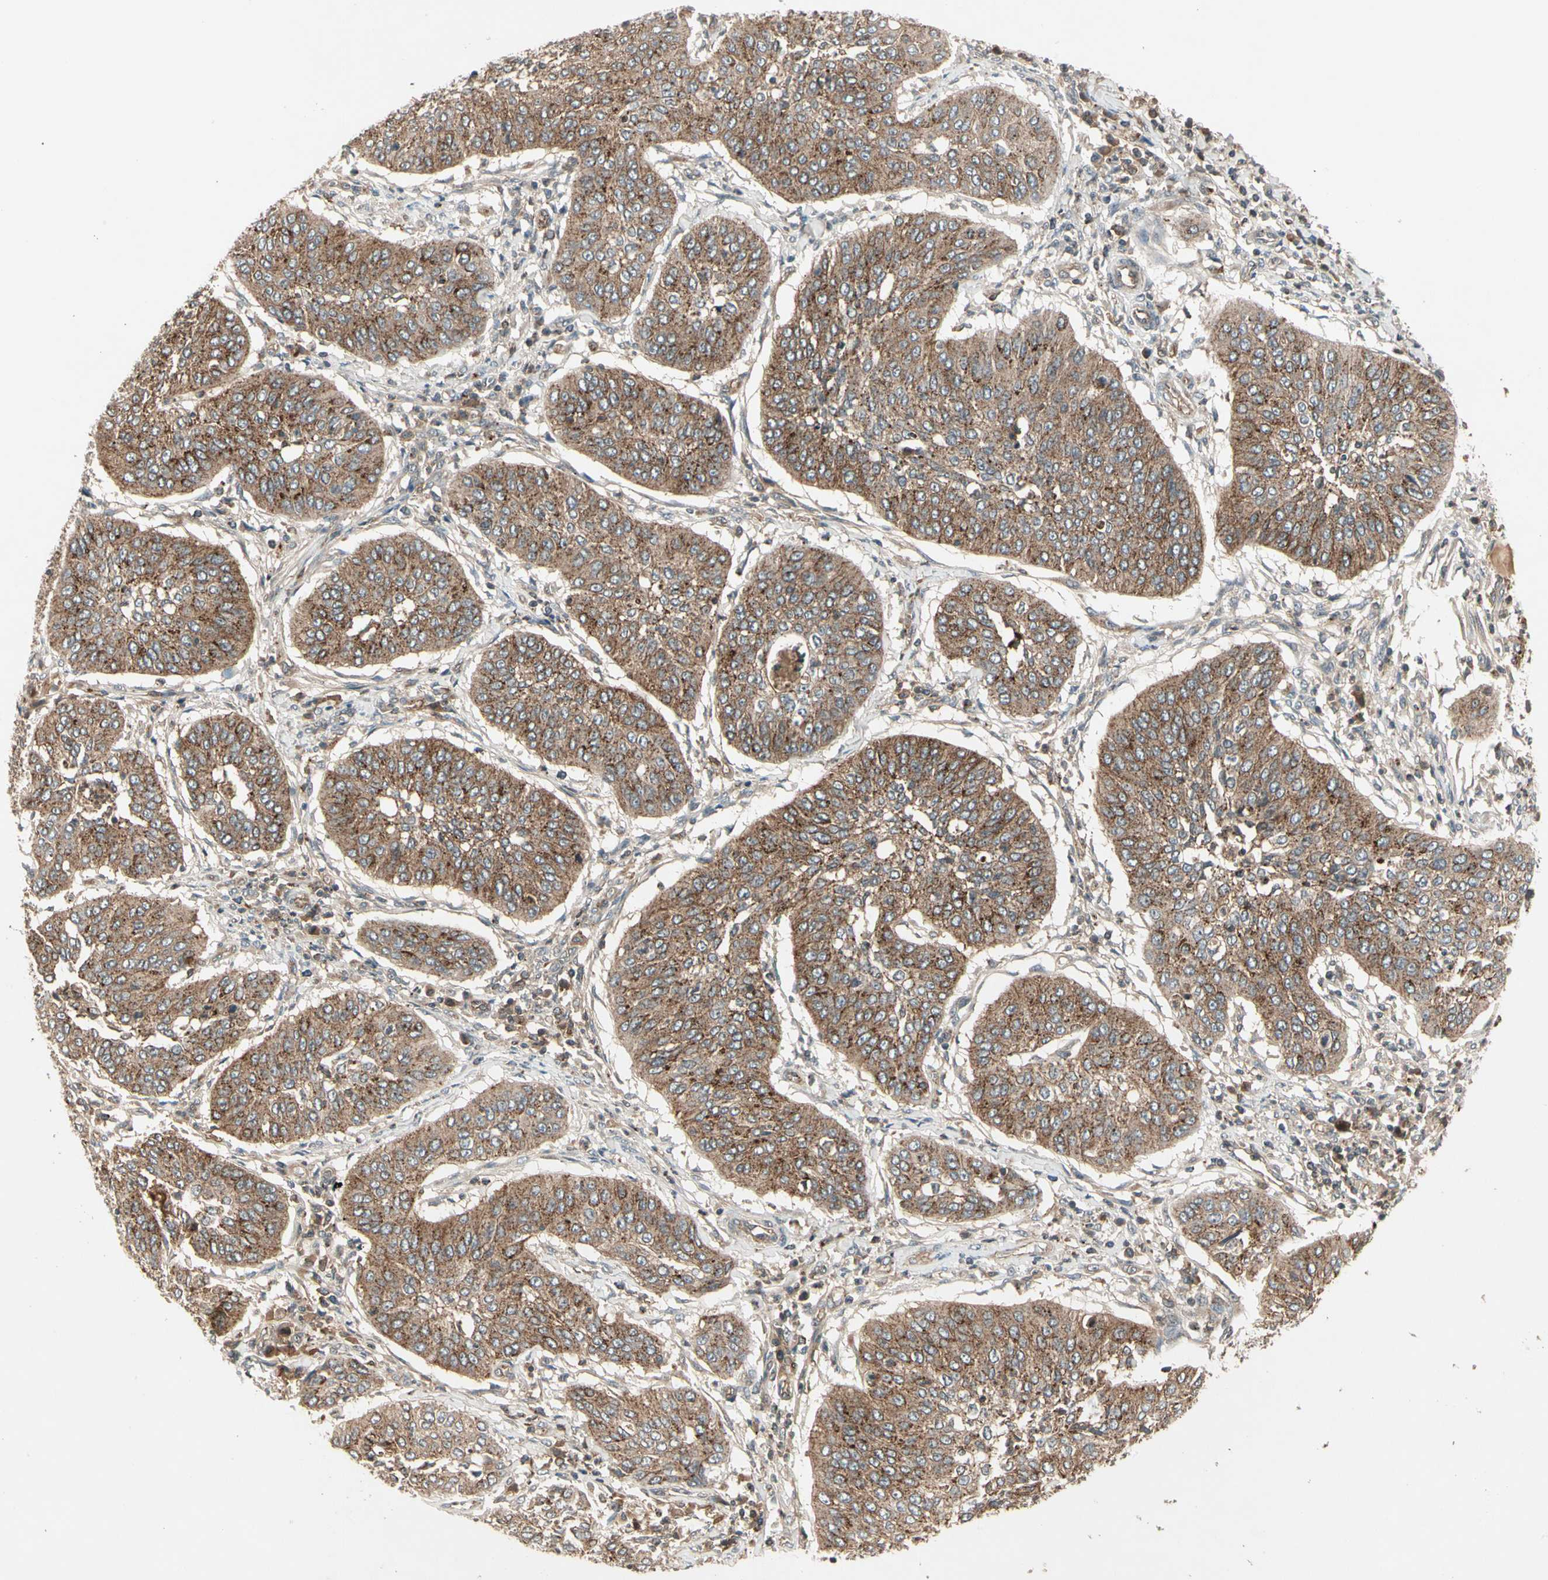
{"staining": {"intensity": "strong", "quantity": ">75%", "location": "cytoplasmic/membranous"}, "tissue": "cervical cancer", "cell_type": "Tumor cells", "image_type": "cancer", "snomed": [{"axis": "morphology", "description": "Normal tissue, NOS"}, {"axis": "morphology", "description": "Squamous cell carcinoma, NOS"}, {"axis": "topography", "description": "Cervix"}], "caption": "High-power microscopy captured an immunohistochemistry (IHC) histopathology image of cervical cancer (squamous cell carcinoma), revealing strong cytoplasmic/membranous staining in approximately >75% of tumor cells. Nuclei are stained in blue.", "gene": "FLOT1", "patient": {"sex": "female", "age": 39}}